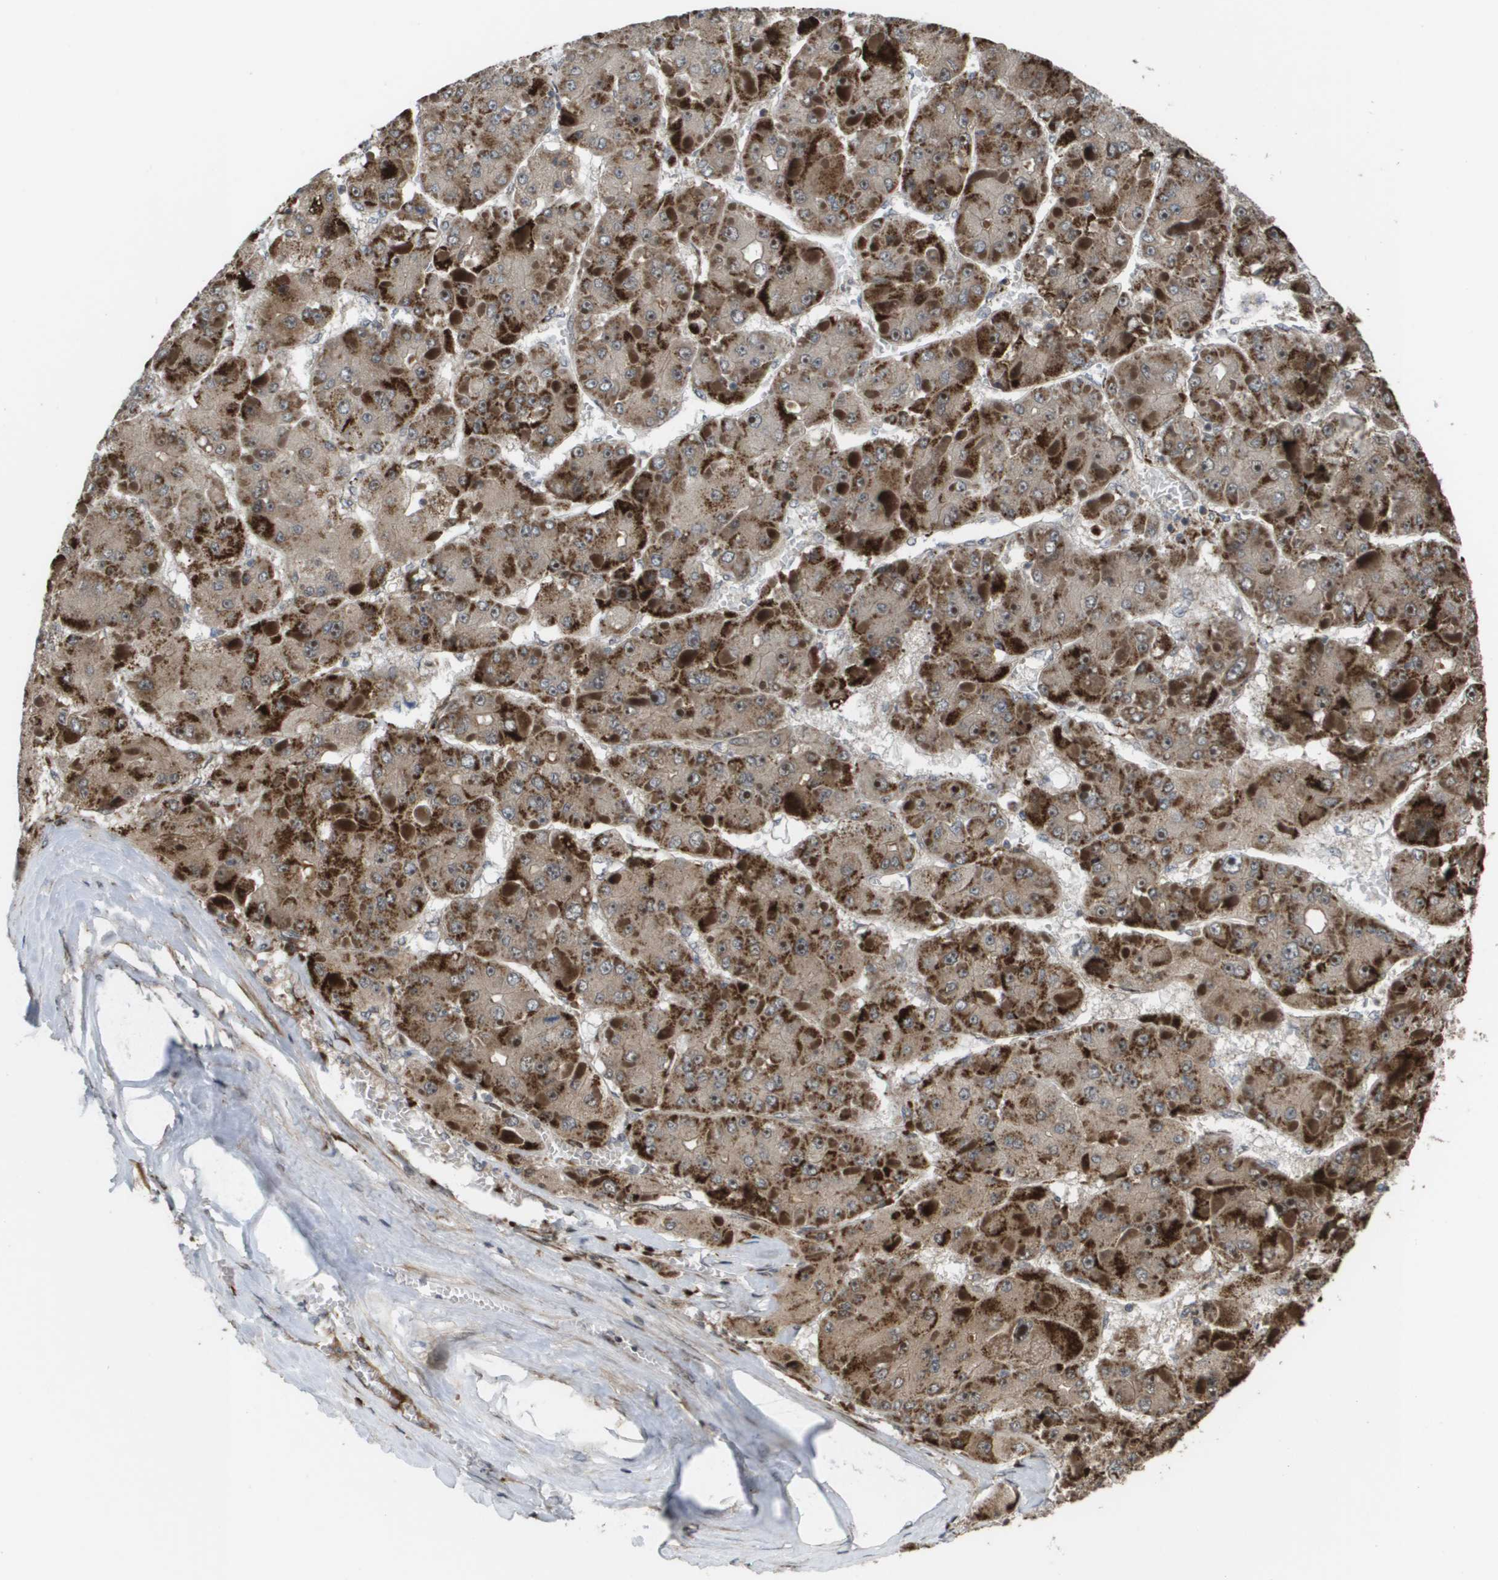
{"staining": {"intensity": "strong", "quantity": "25%-75%", "location": "cytoplasmic/membranous"}, "tissue": "liver cancer", "cell_type": "Tumor cells", "image_type": "cancer", "snomed": [{"axis": "morphology", "description": "Carcinoma, Hepatocellular, NOS"}, {"axis": "topography", "description": "Liver"}], "caption": "The micrograph shows immunohistochemical staining of liver cancer (hepatocellular carcinoma). There is strong cytoplasmic/membranous positivity is identified in approximately 25%-75% of tumor cells. The protein is stained brown, and the nuclei are stained in blue (DAB IHC with brightfield microscopy, high magnification).", "gene": "AXIN2", "patient": {"sex": "female", "age": 73}}